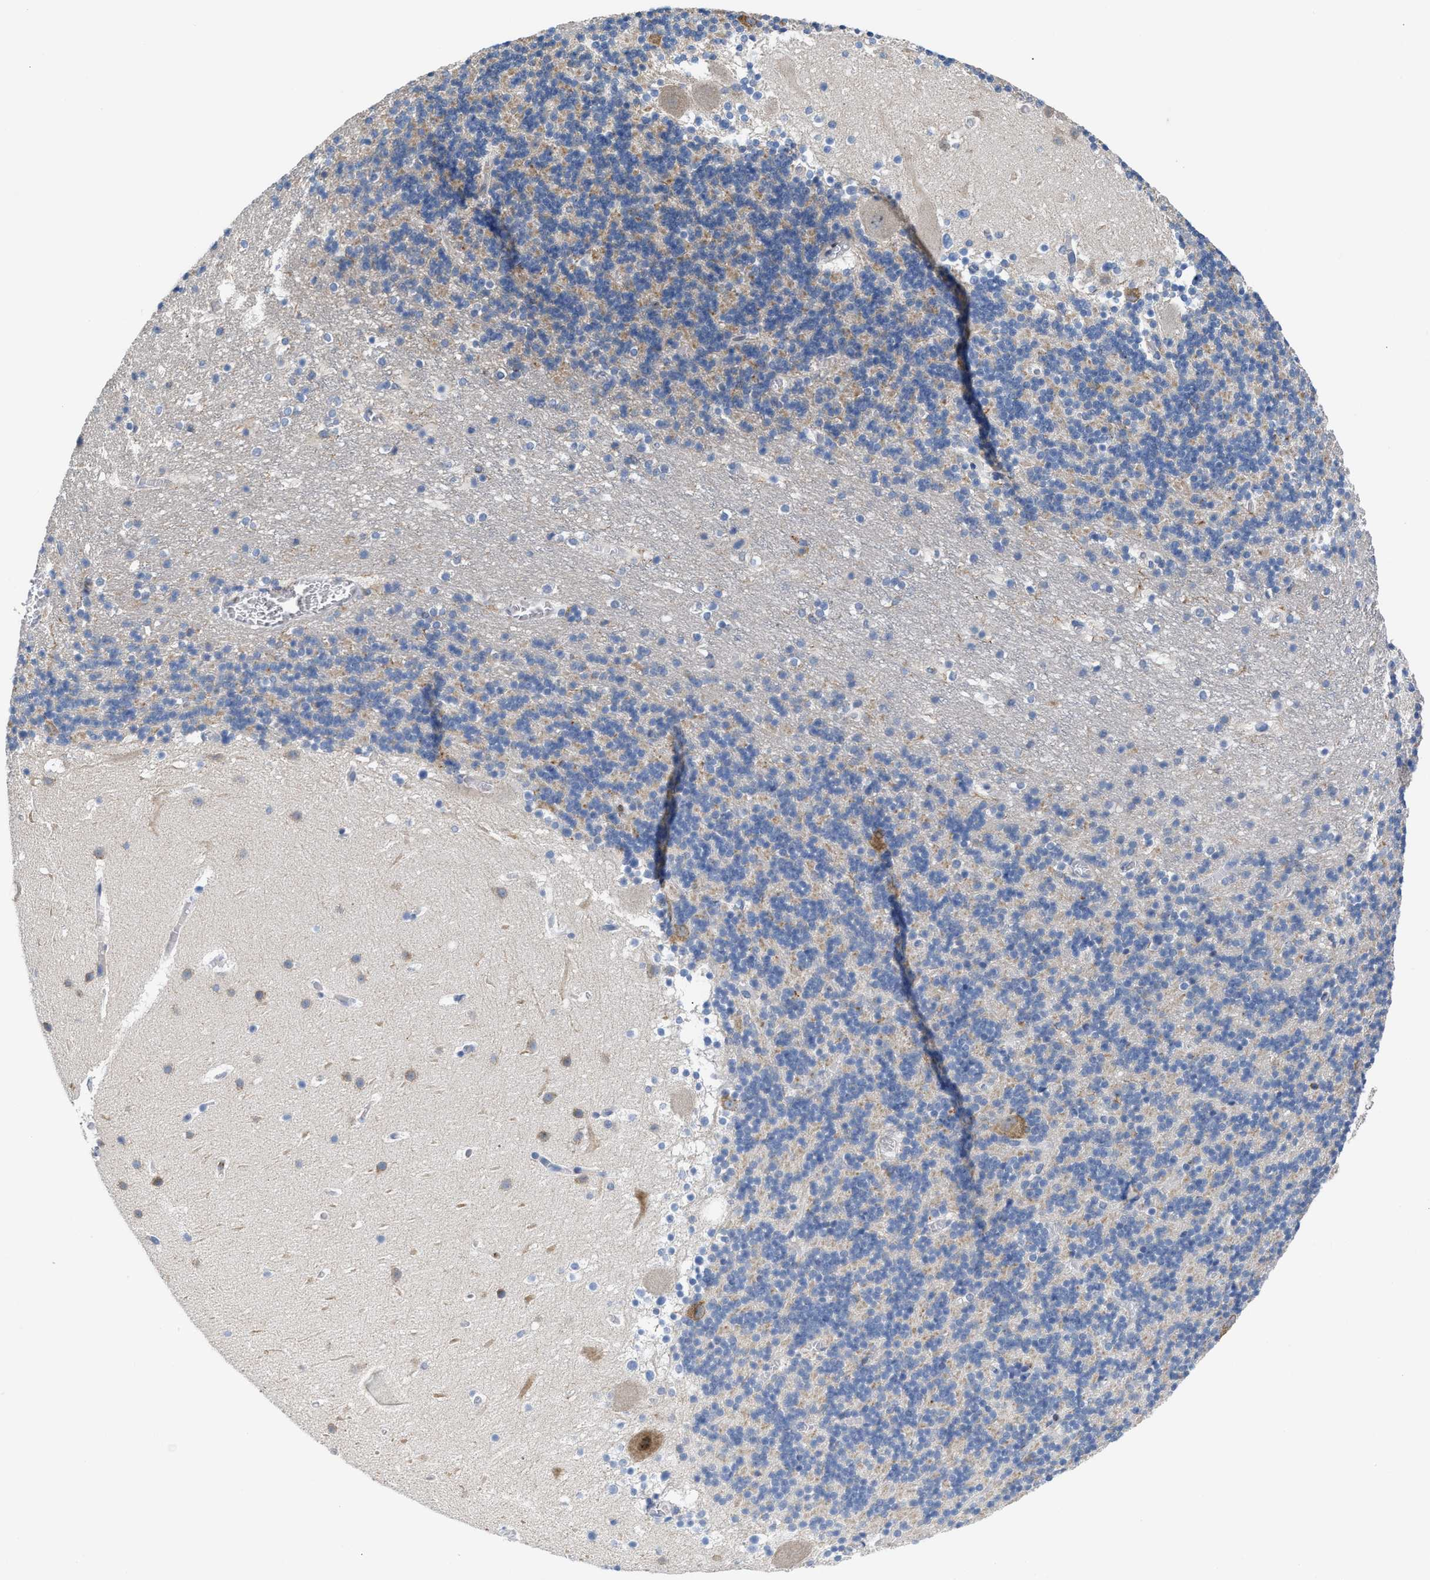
{"staining": {"intensity": "weak", "quantity": "25%-75%", "location": "cytoplasmic/membranous"}, "tissue": "cerebellum", "cell_type": "Cells in granular layer", "image_type": "normal", "snomed": [{"axis": "morphology", "description": "Normal tissue, NOS"}, {"axis": "topography", "description": "Cerebellum"}], "caption": "Protein expression analysis of unremarkable human cerebellum reveals weak cytoplasmic/membranous positivity in approximately 25%-75% of cells in granular layer. Immunohistochemistry stains the protein of interest in brown and the nuclei are stained blue.", "gene": "ATP9A", "patient": {"sex": "male", "age": 45}}